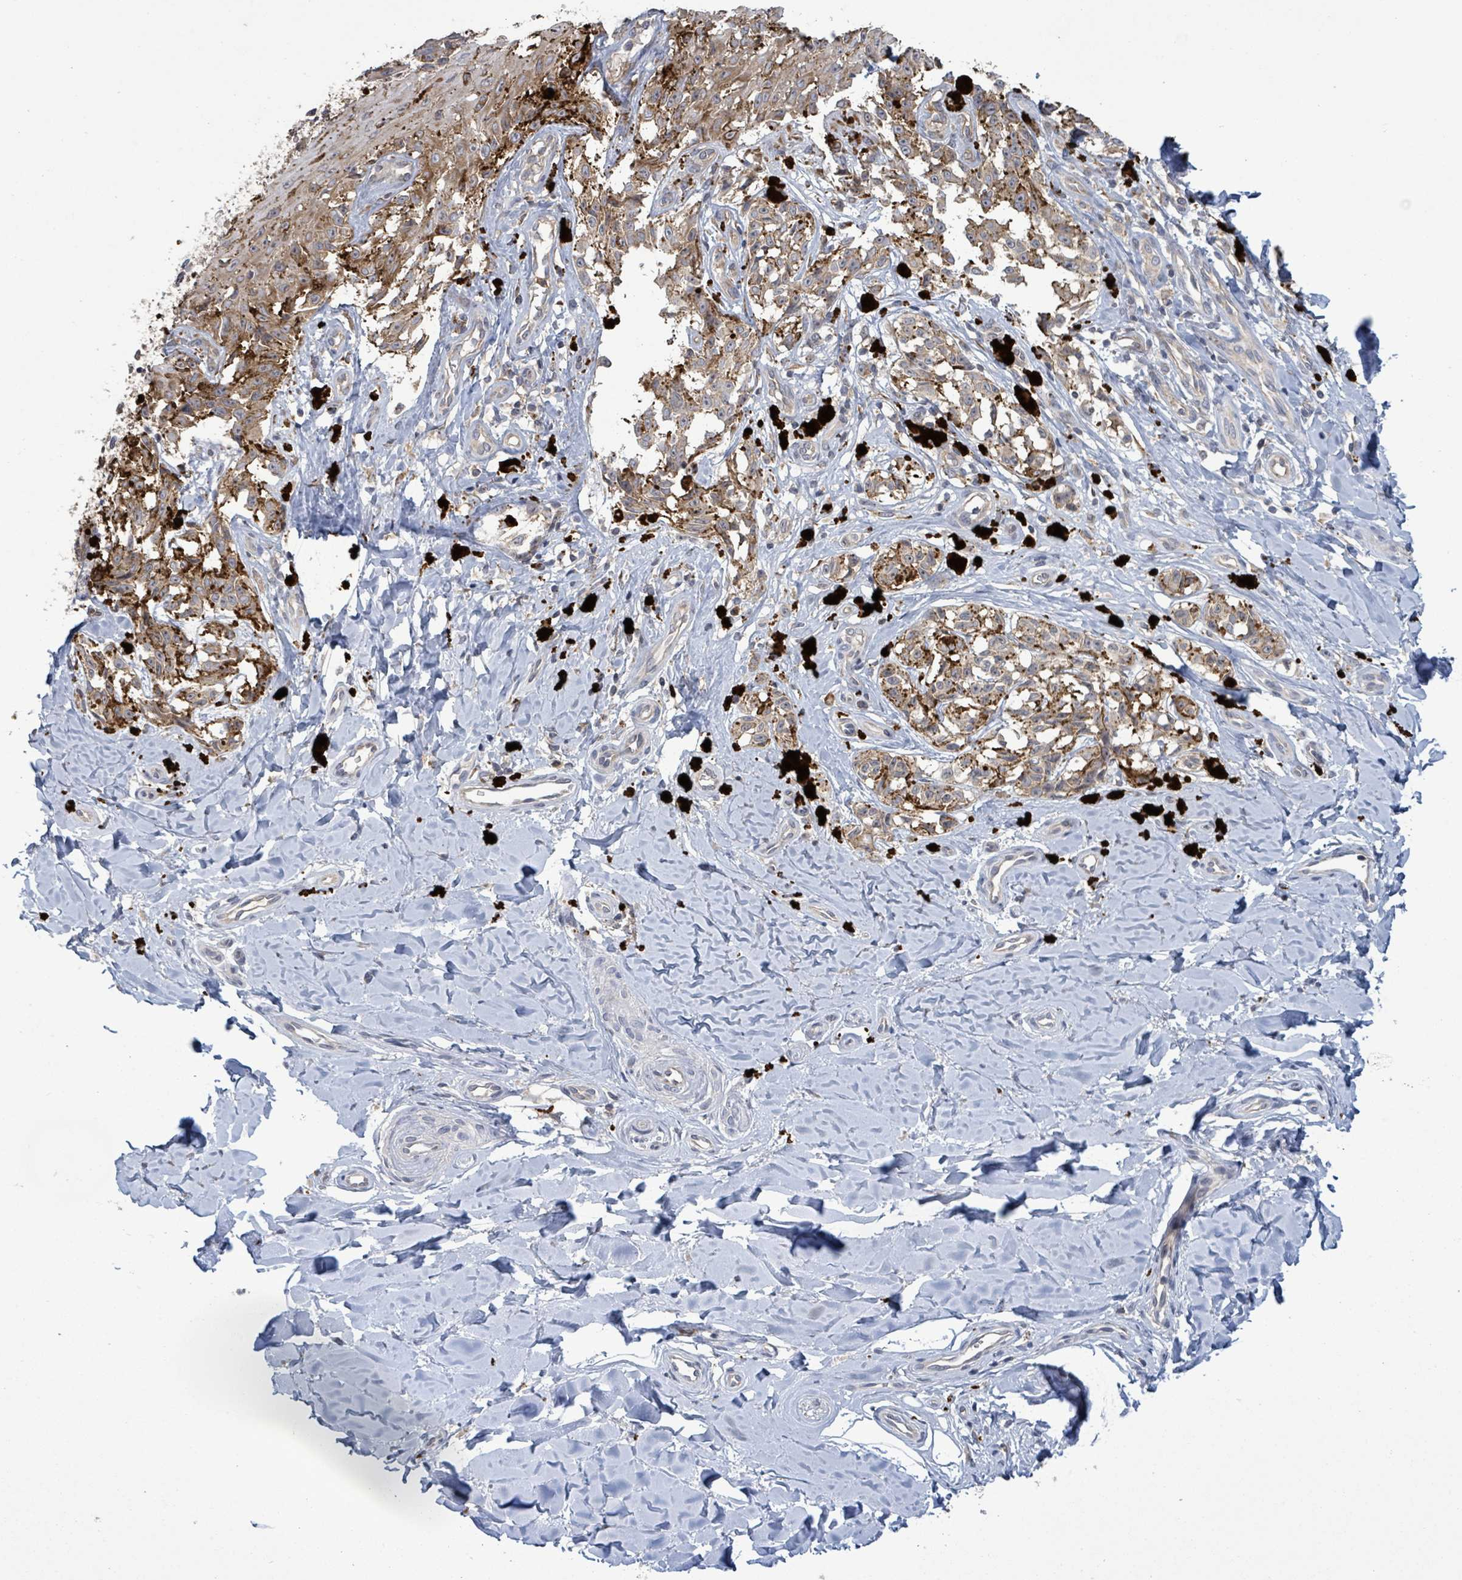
{"staining": {"intensity": "moderate", "quantity": ">75%", "location": "cytoplasmic/membranous"}, "tissue": "melanoma", "cell_type": "Tumor cells", "image_type": "cancer", "snomed": [{"axis": "morphology", "description": "Malignant melanoma, NOS"}, {"axis": "topography", "description": "Skin"}], "caption": "Malignant melanoma stained with immunohistochemistry (IHC) demonstrates moderate cytoplasmic/membranous staining in approximately >75% of tumor cells.", "gene": "SERPINE3", "patient": {"sex": "female", "age": 65}}